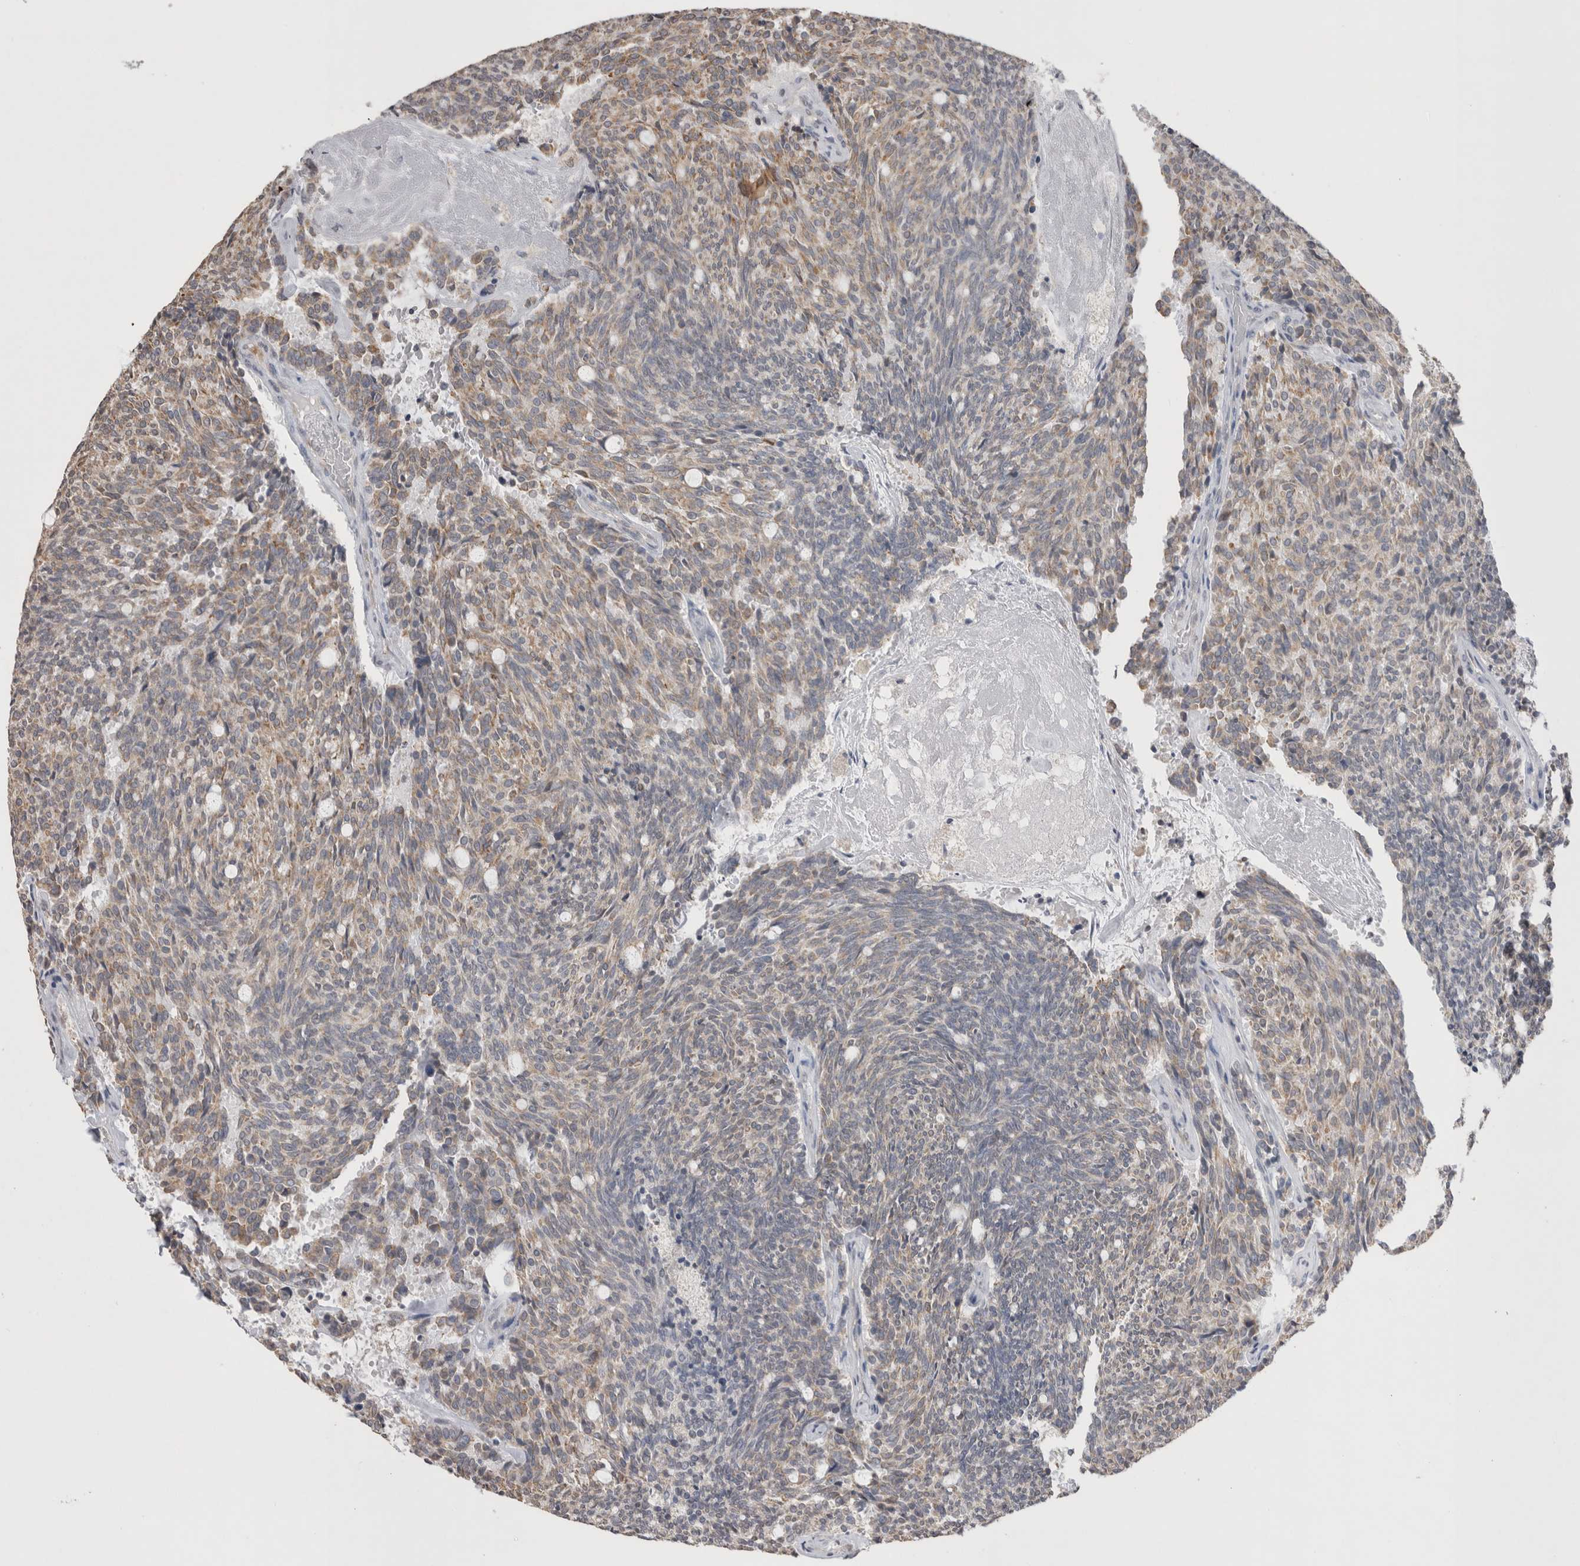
{"staining": {"intensity": "weak", "quantity": "25%-75%", "location": "cytoplasmic/membranous"}, "tissue": "carcinoid", "cell_type": "Tumor cells", "image_type": "cancer", "snomed": [{"axis": "morphology", "description": "Carcinoid, malignant, NOS"}, {"axis": "topography", "description": "Pancreas"}], "caption": "This photomicrograph demonstrates immunohistochemistry (IHC) staining of human carcinoid, with low weak cytoplasmic/membranous staining in approximately 25%-75% of tumor cells.", "gene": "NOMO1", "patient": {"sex": "female", "age": 54}}